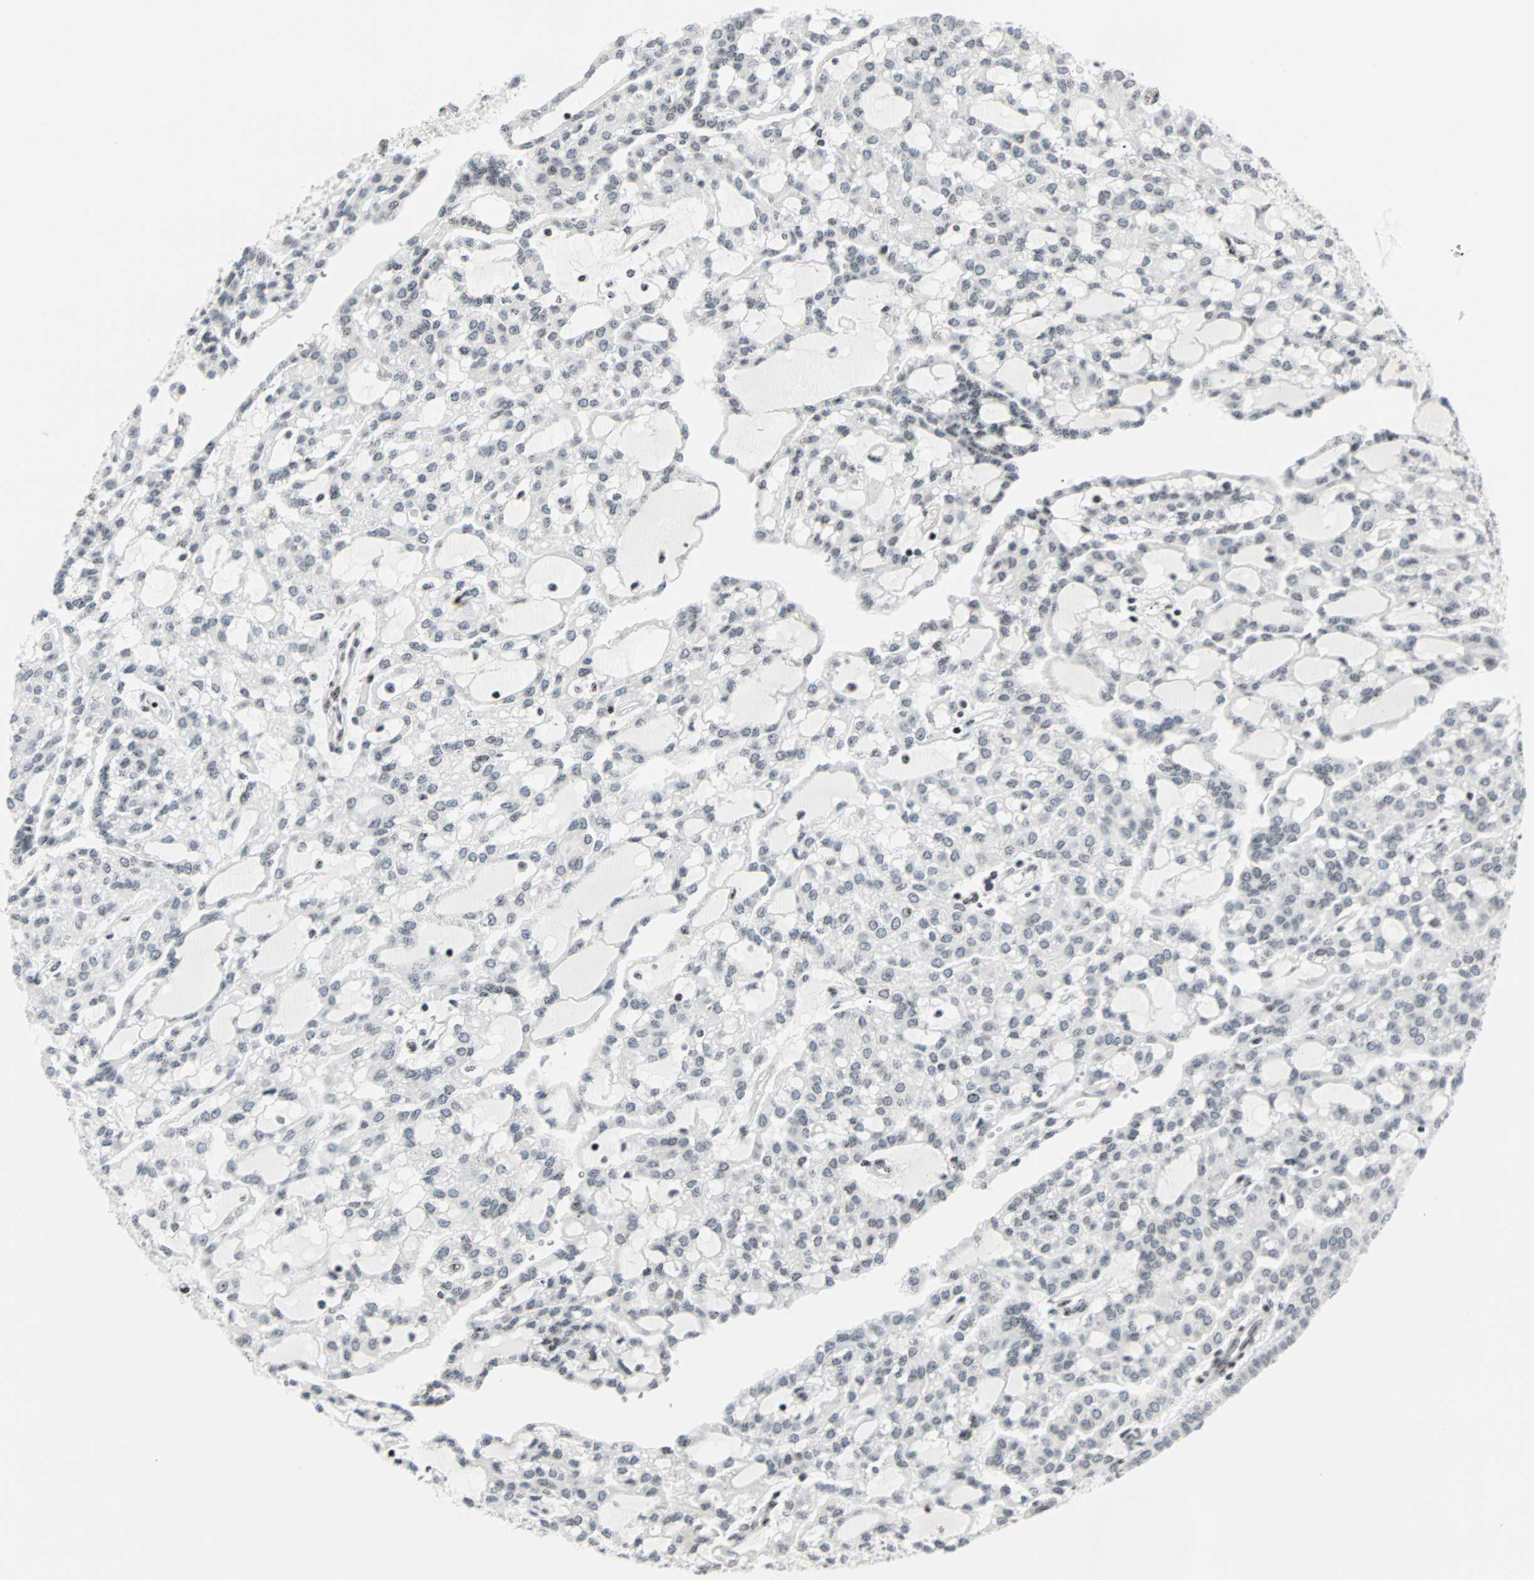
{"staining": {"intensity": "weak", "quantity": "25%-75%", "location": "nuclear"}, "tissue": "renal cancer", "cell_type": "Tumor cells", "image_type": "cancer", "snomed": [{"axis": "morphology", "description": "Adenocarcinoma, NOS"}, {"axis": "topography", "description": "Kidney"}], "caption": "DAB immunohistochemical staining of human renal cancer (adenocarcinoma) demonstrates weak nuclear protein staining in about 25%-75% of tumor cells. The staining is performed using DAB (3,3'-diaminobenzidine) brown chromogen to label protein expression. The nuclei are counter-stained blue using hematoxylin.", "gene": "CENPA", "patient": {"sex": "male", "age": 63}}